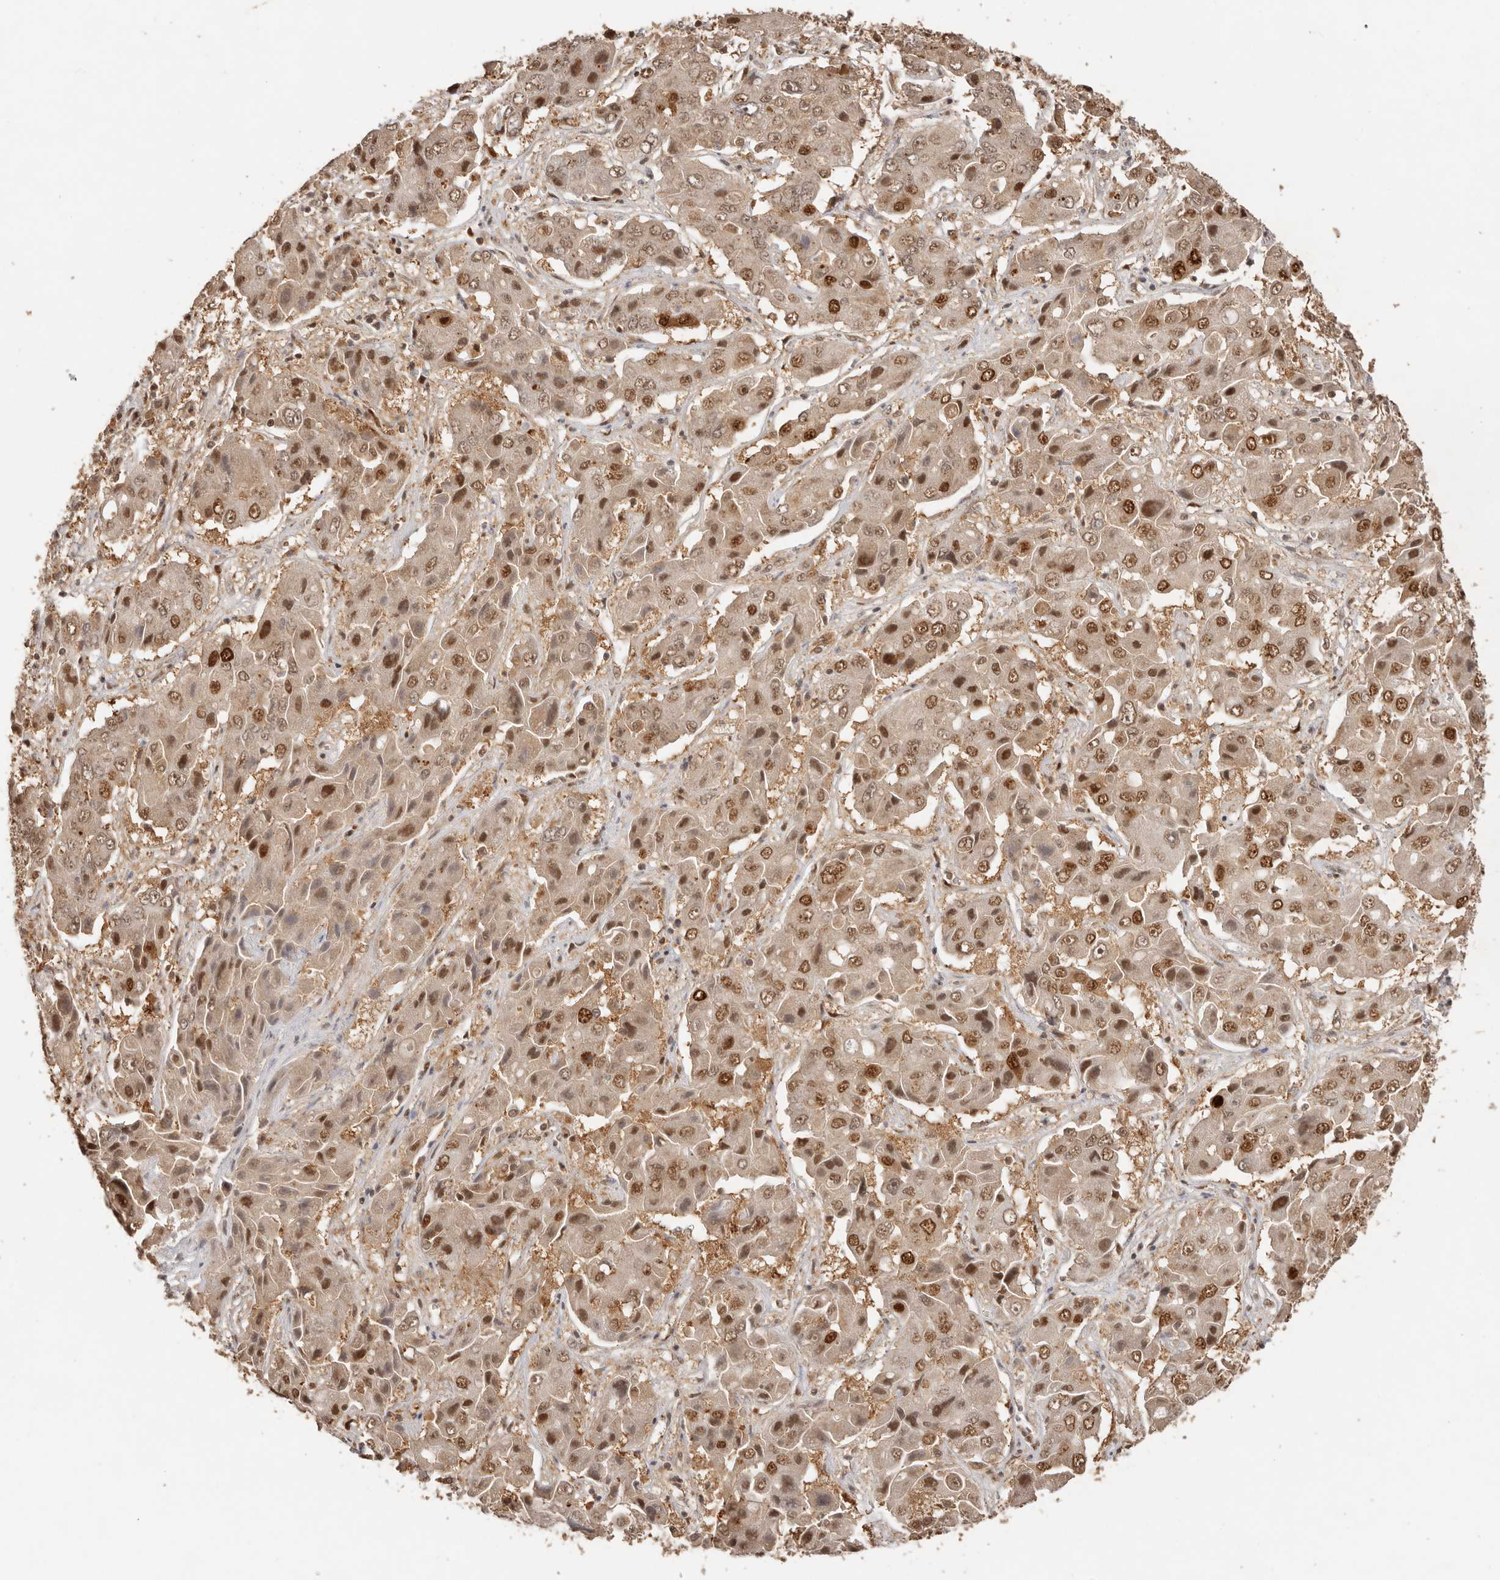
{"staining": {"intensity": "moderate", "quantity": ">75%", "location": "nuclear"}, "tissue": "liver cancer", "cell_type": "Tumor cells", "image_type": "cancer", "snomed": [{"axis": "morphology", "description": "Cholangiocarcinoma"}, {"axis": "topography", "description": "Liver"}], "caption": "A medium amount of moderate nuclear positivity is seen in about >75% of tumor cells in liver cancer tissue. The staining is performed using DAB (3,3'-diaminobenzidine) brown chromogen to label protein expression. The nuclei are counter-stained blue using hematoxylin.", "gene": "PSMA5", "patient": {"sex": "male", "age": 67}}